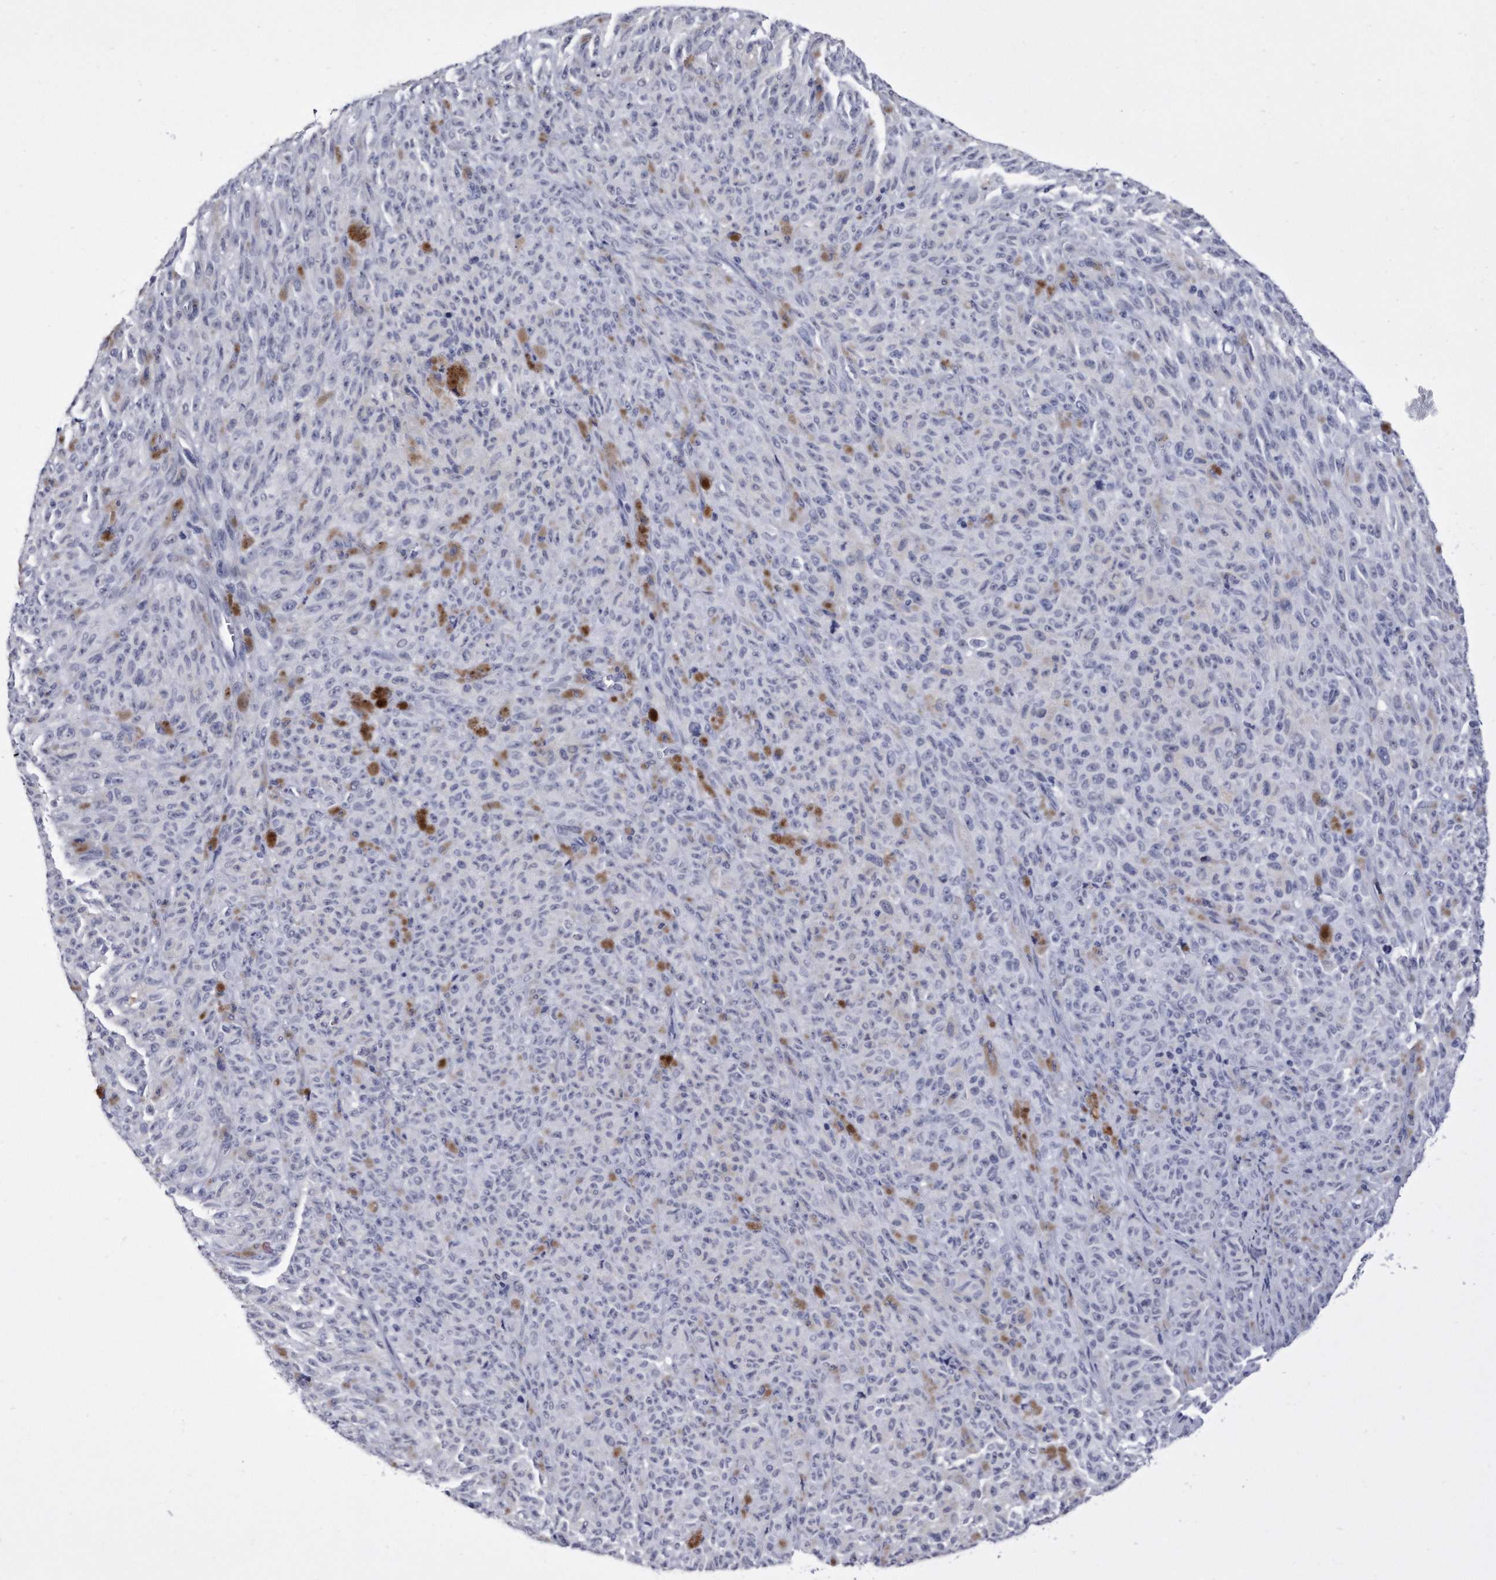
{"staining": {"intensity": "negative", "quantity": "none", "location": "none"}, "tissue": "melanoma", "cell_type": "Tumor cells", "image_type": "cancer", "snomed": [{"axis": "morphology", "description": "Malignant melanoma, NOS"}, {"axis": "topography", "description": "Skin"}], "caption": "The immunohistochemistry histopathology image has no significant expression in tumor cells of malignant melanoma tissue.", "gene": "KCTD8", "patient": {"sex": "female", "age": 82}}